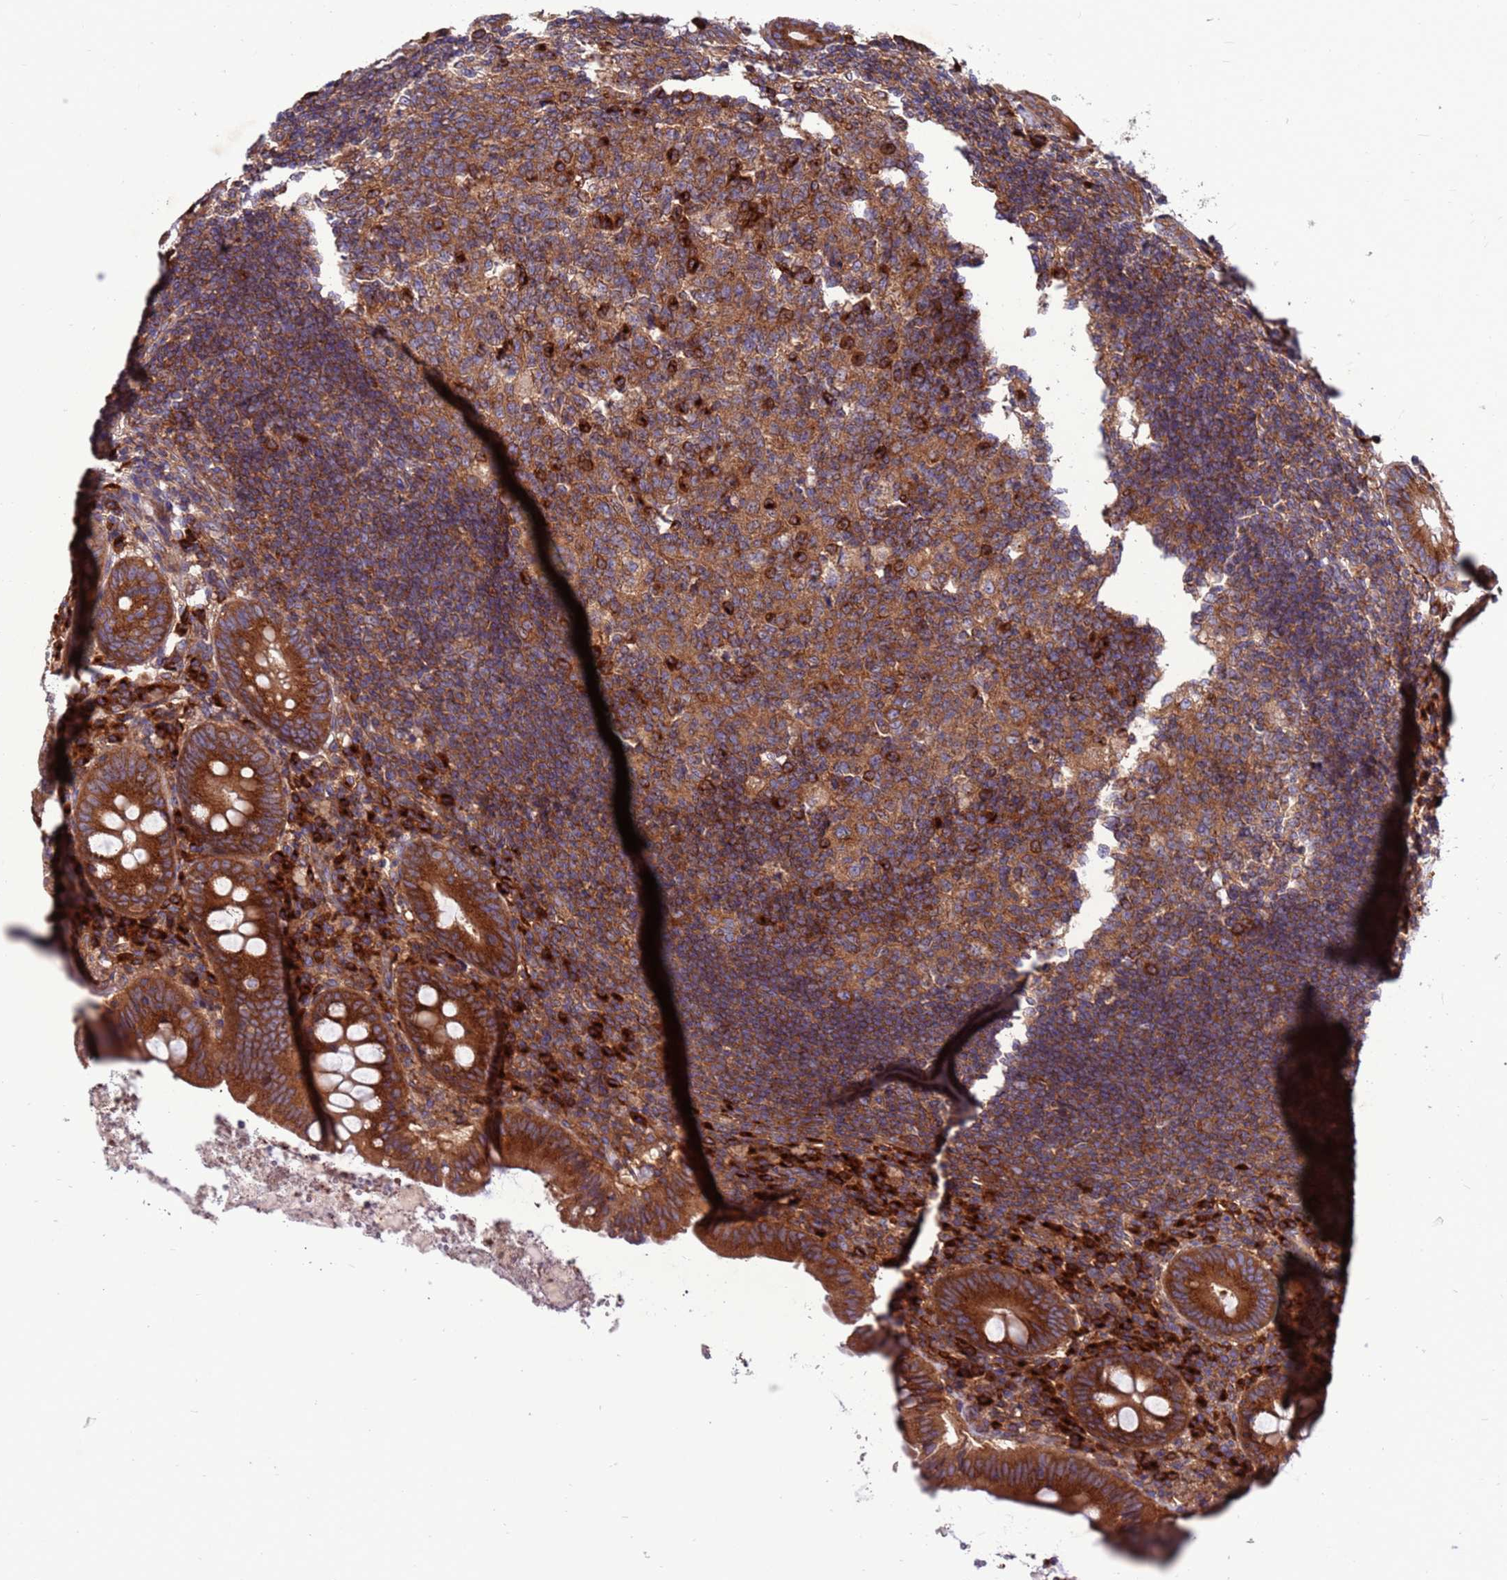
{"staining": {"intensity": "strong", "quantity": ">75%", "location": "cytoplasmic/membranous"}, "tissue": "appendix", "cell_type": "Glandular cells", "image_type": "normal", "snomed": [{"axis": "morphology", "description": "Normal tissue, NOS"}, {"axis": "topography", "description": "Appendix"}], "caption": "Protein staining shows strong cytoplasmic/membranous staining in approximately >75% of glandular cells in benign appendix.", "gene": "ZC3HAV1", "patient": {"sex": "female", "age": 54}}